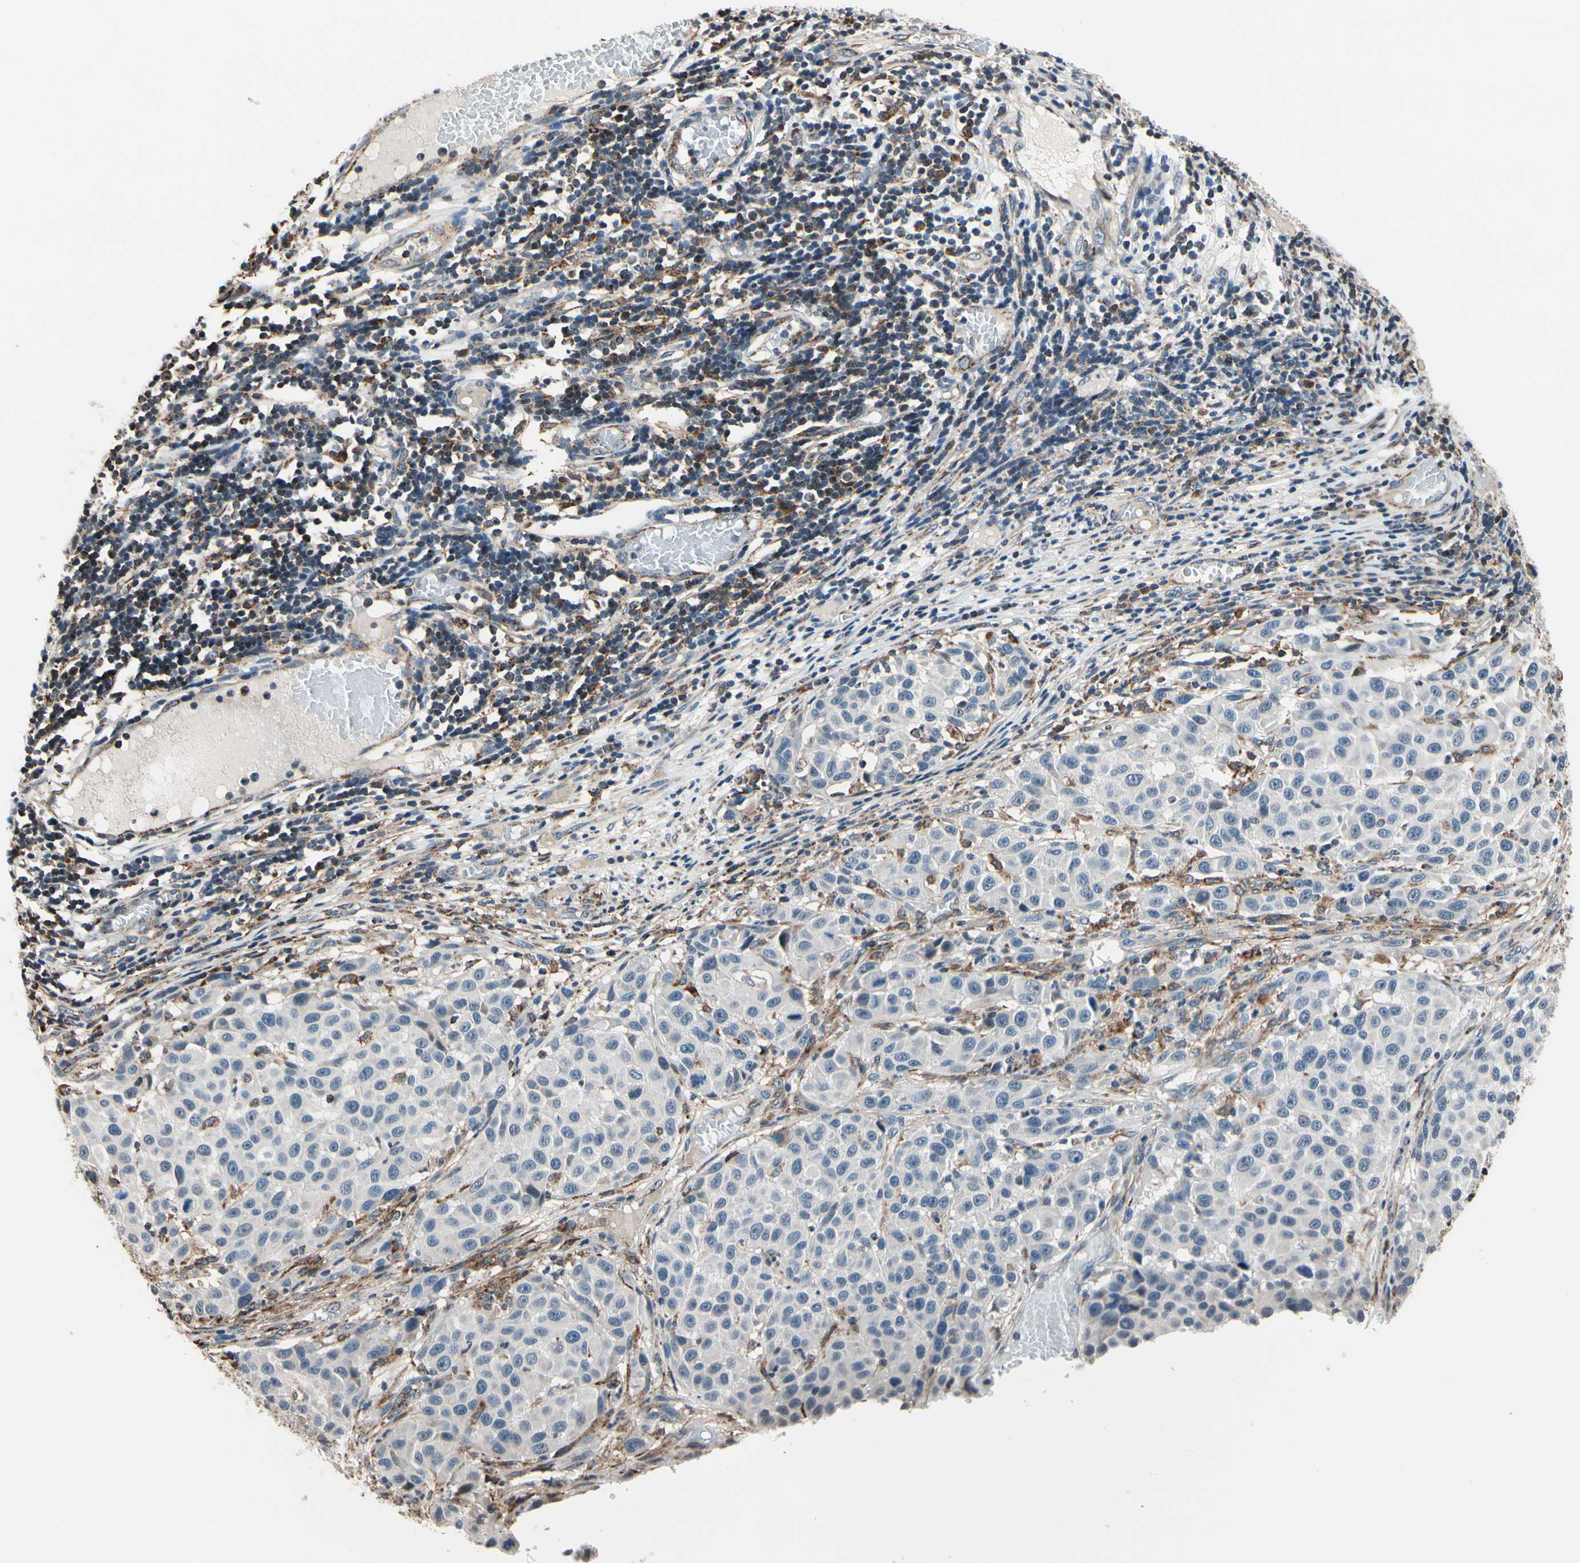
{"staining": {"intensity": "negative", "quantity": "none", "location": "none"}, "tissue": "melanoma", "cell_type": "Tumor cells", "image_type": "cancer", "snomed": [{"axis": "morphology", "description": "Malignant melanoma, Metastatic site"}, {"axis": "topography", "description": "Lymph node"}], "caption": "Melanoma stained for a protein using immunohistochemistry (IHC) displays no expression tumor cells.", "gene": "TMEM176A", "patient": {"sex": "male", "age": 61}}